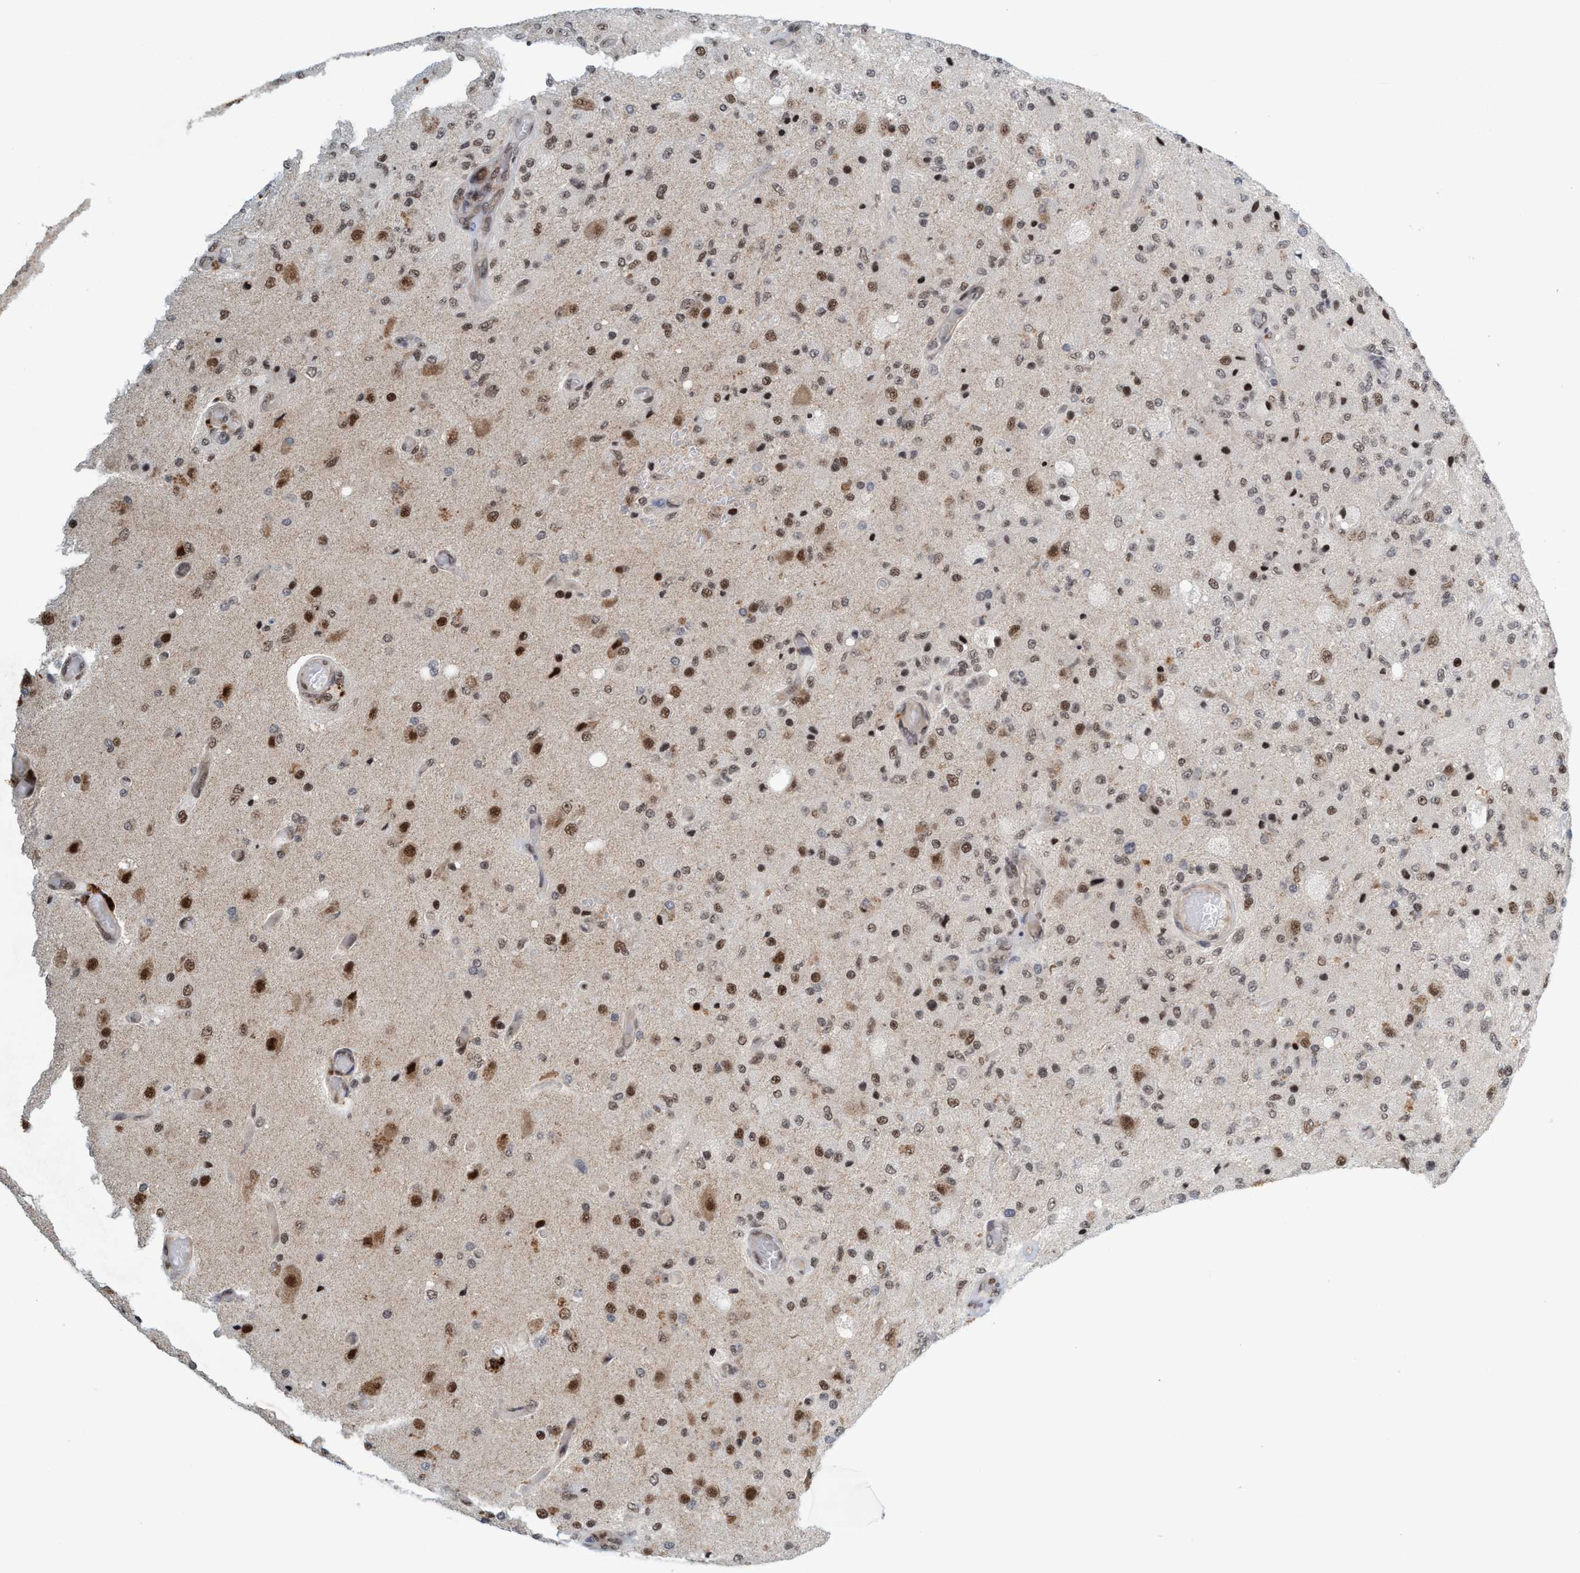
{"staining": {"intensity": "strong", "quantity": ">75%", "location": "nuclear"}, "tissue": "glioma", "cell_type": "Tumor cells", "image_type": "cancer", "snomed": [{"axis": "morphology", "description": "Normal tissue, NOS"}, {"axis": "morphology", "description": "Glioma, malignant, High grade"}, {"axis": "topography", "description": "Cerebral cortex"}], "caption": "Tumor cells show high levels of strong nuclear staining in about >75% of cells in malignant glioma (high-grade).", "gene": "SMCR8", "patient": {"sex": "male", "age": 77}}